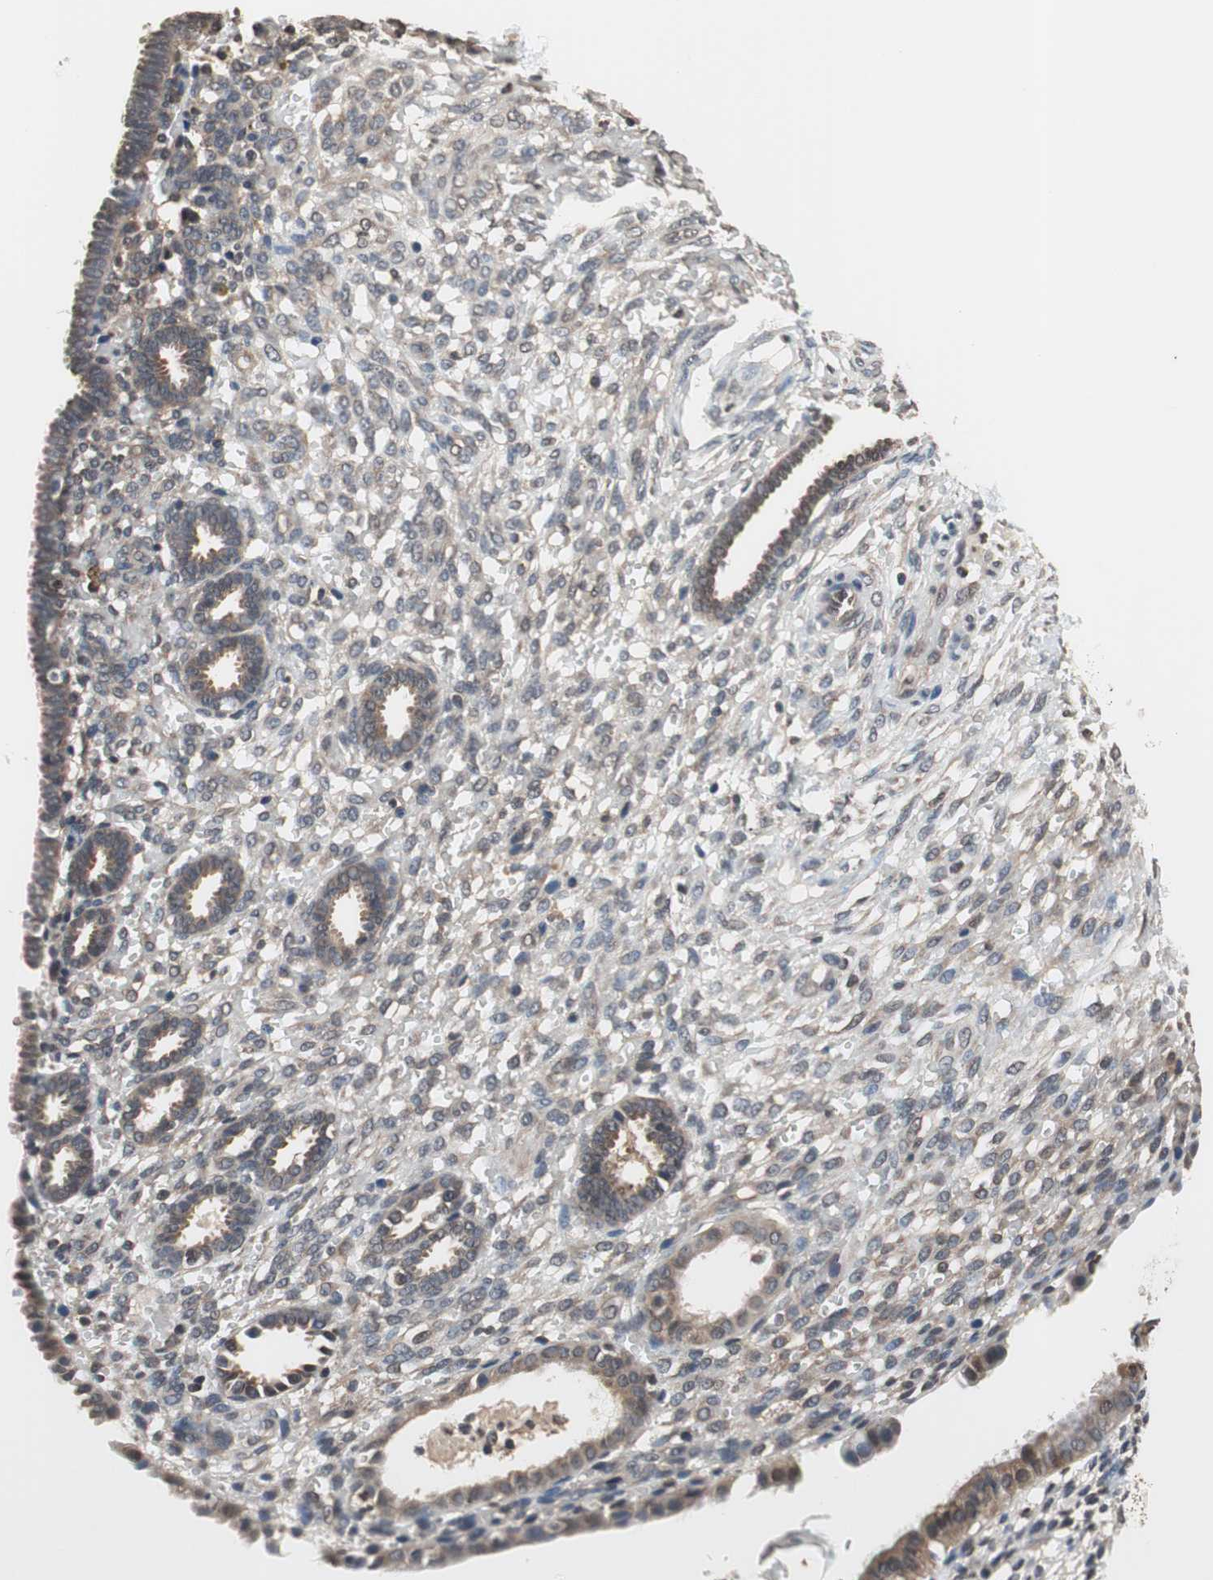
{"staining": {"intensity": "negative", "quantity": "none", "location": "none"}, "tissue": "endometrium", "cell_type": "Cells in endometrial stroma", "image_type": "normal", "snomed": [{"axis": "morphology", "description": "Normal tissue, NOS"}, {"axis": "topography", "description": "Endometrium"}], "caption": "A high-resolution histopathology image shows immunohistochemistry staining of unremarkable endometrium, which exhibits no significant expression in cells in endometrial stroma.", "gene": "GCLC", "patient": {"sex": "female", "age": 61}}